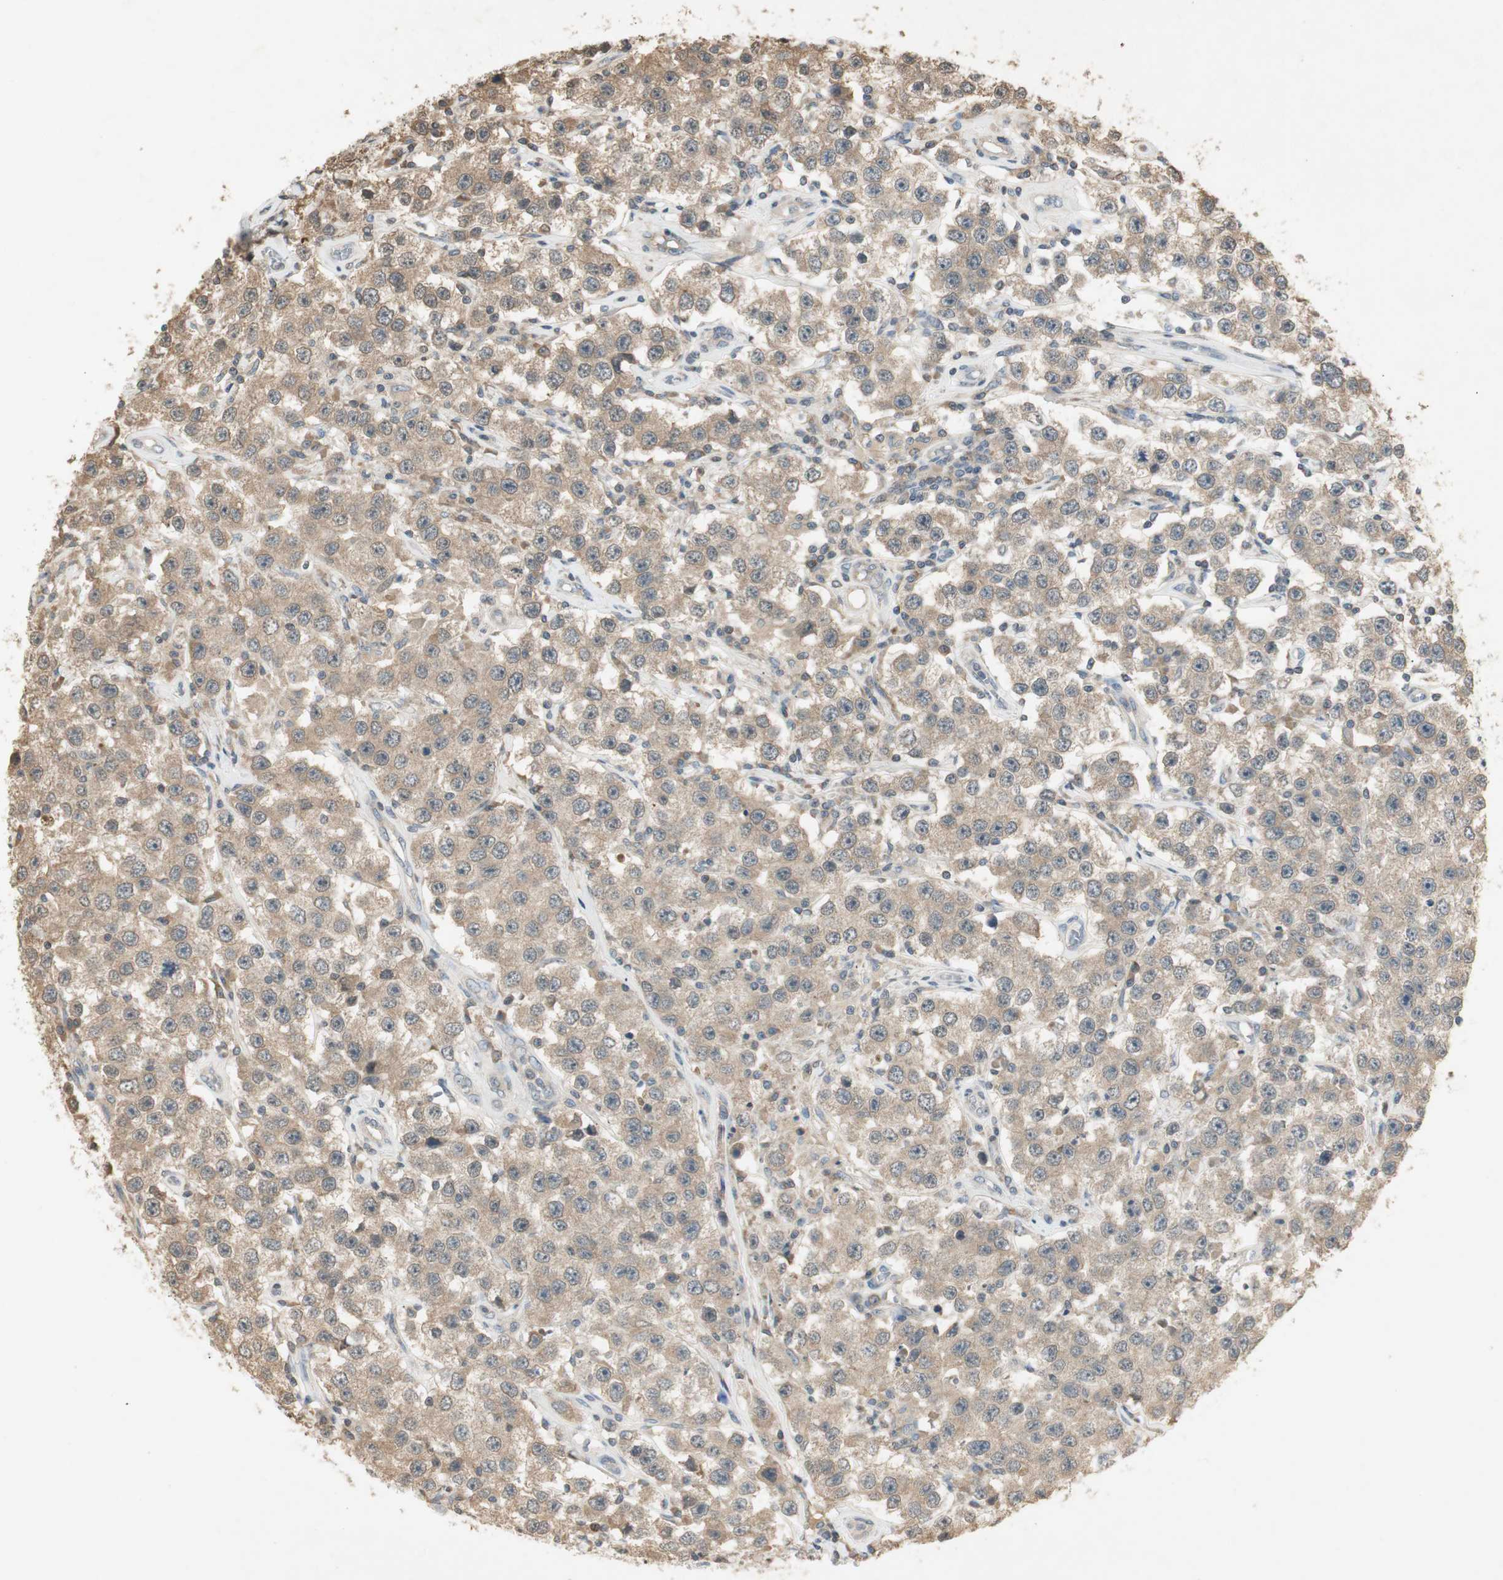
{"staining": {"intensity": "moderate", "quantity": ">75%", "location": "cytoplasmic/membranous"}, "tissue": "testis cancer", "cell_type": "Tumor cells", "image_type": "cancer", "snomed": [{"axis": "morphology", "description": "Seminoma, NOS"}, {"axis": "topography", "description": "Testis"}], "caption": "Moderate cytoplasmic/membranous staining is appreciated in about >75% of tumor cells in testis cancer. (DAB (3,3'-diaminobenzidine) IHC with brightfield microscopy, high magnification).", "gene": "USP2", "patient": {"sex": "male", "age": 52}}